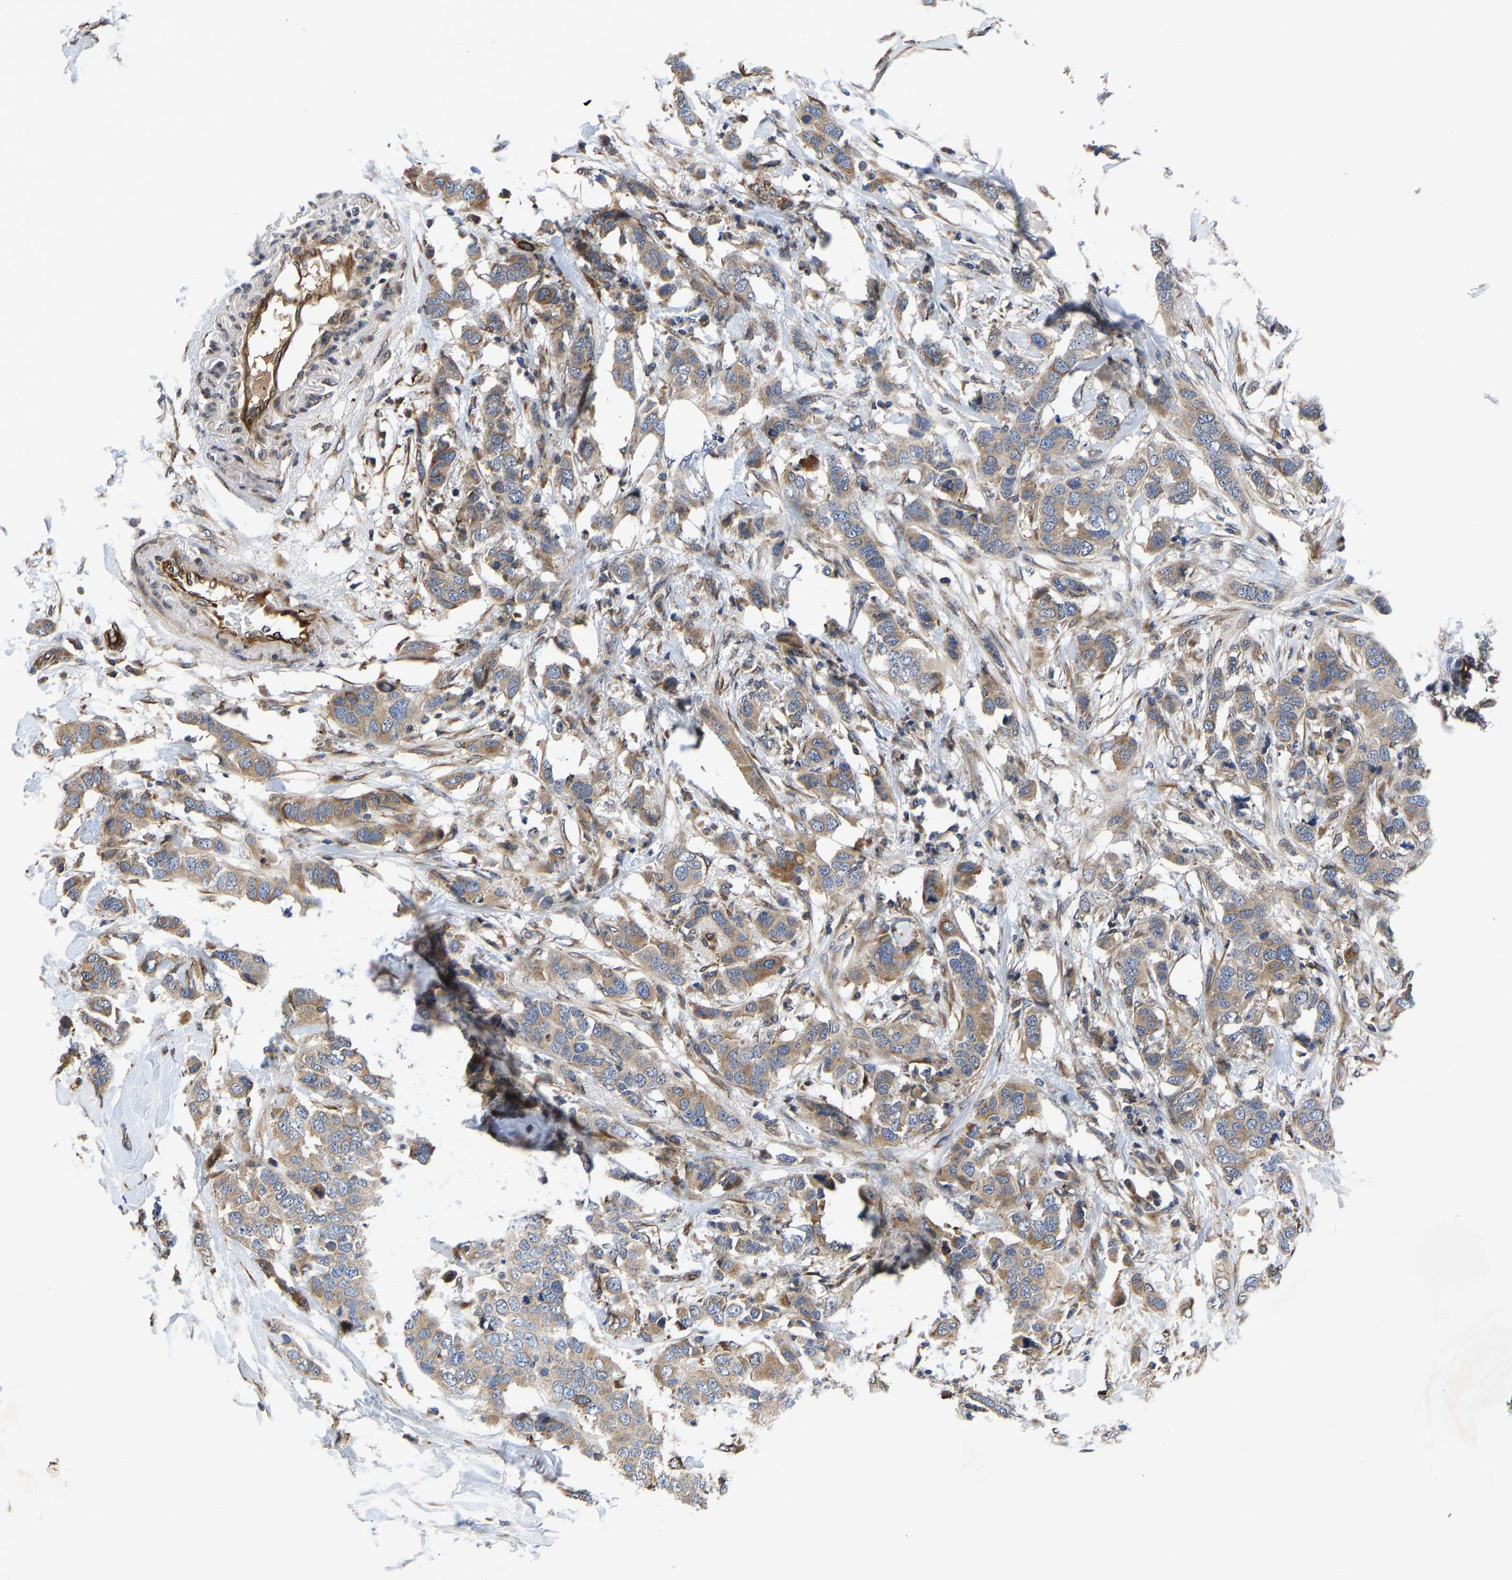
{"staining": {"intensity": "moderate", "quantity": ">75%", "location": "cytoplasmic/membranous"}, "tissue": "breast cancer", "cell_type": "Tumor cells", "image_type": "cancer", "snomed": [{"axis": "morphology", "description": "Duct carcinoma"}, {"axis": "topography", "description": "Breast"}], "caption": "Protein expression analysis of human intraductal carcinoma (breast) reveals moderate cytoplasmic/membranous positivity in about >75% of tumor cells.", "gene": "FRRS1", "patient": {"sex": "female", "age": 50}}